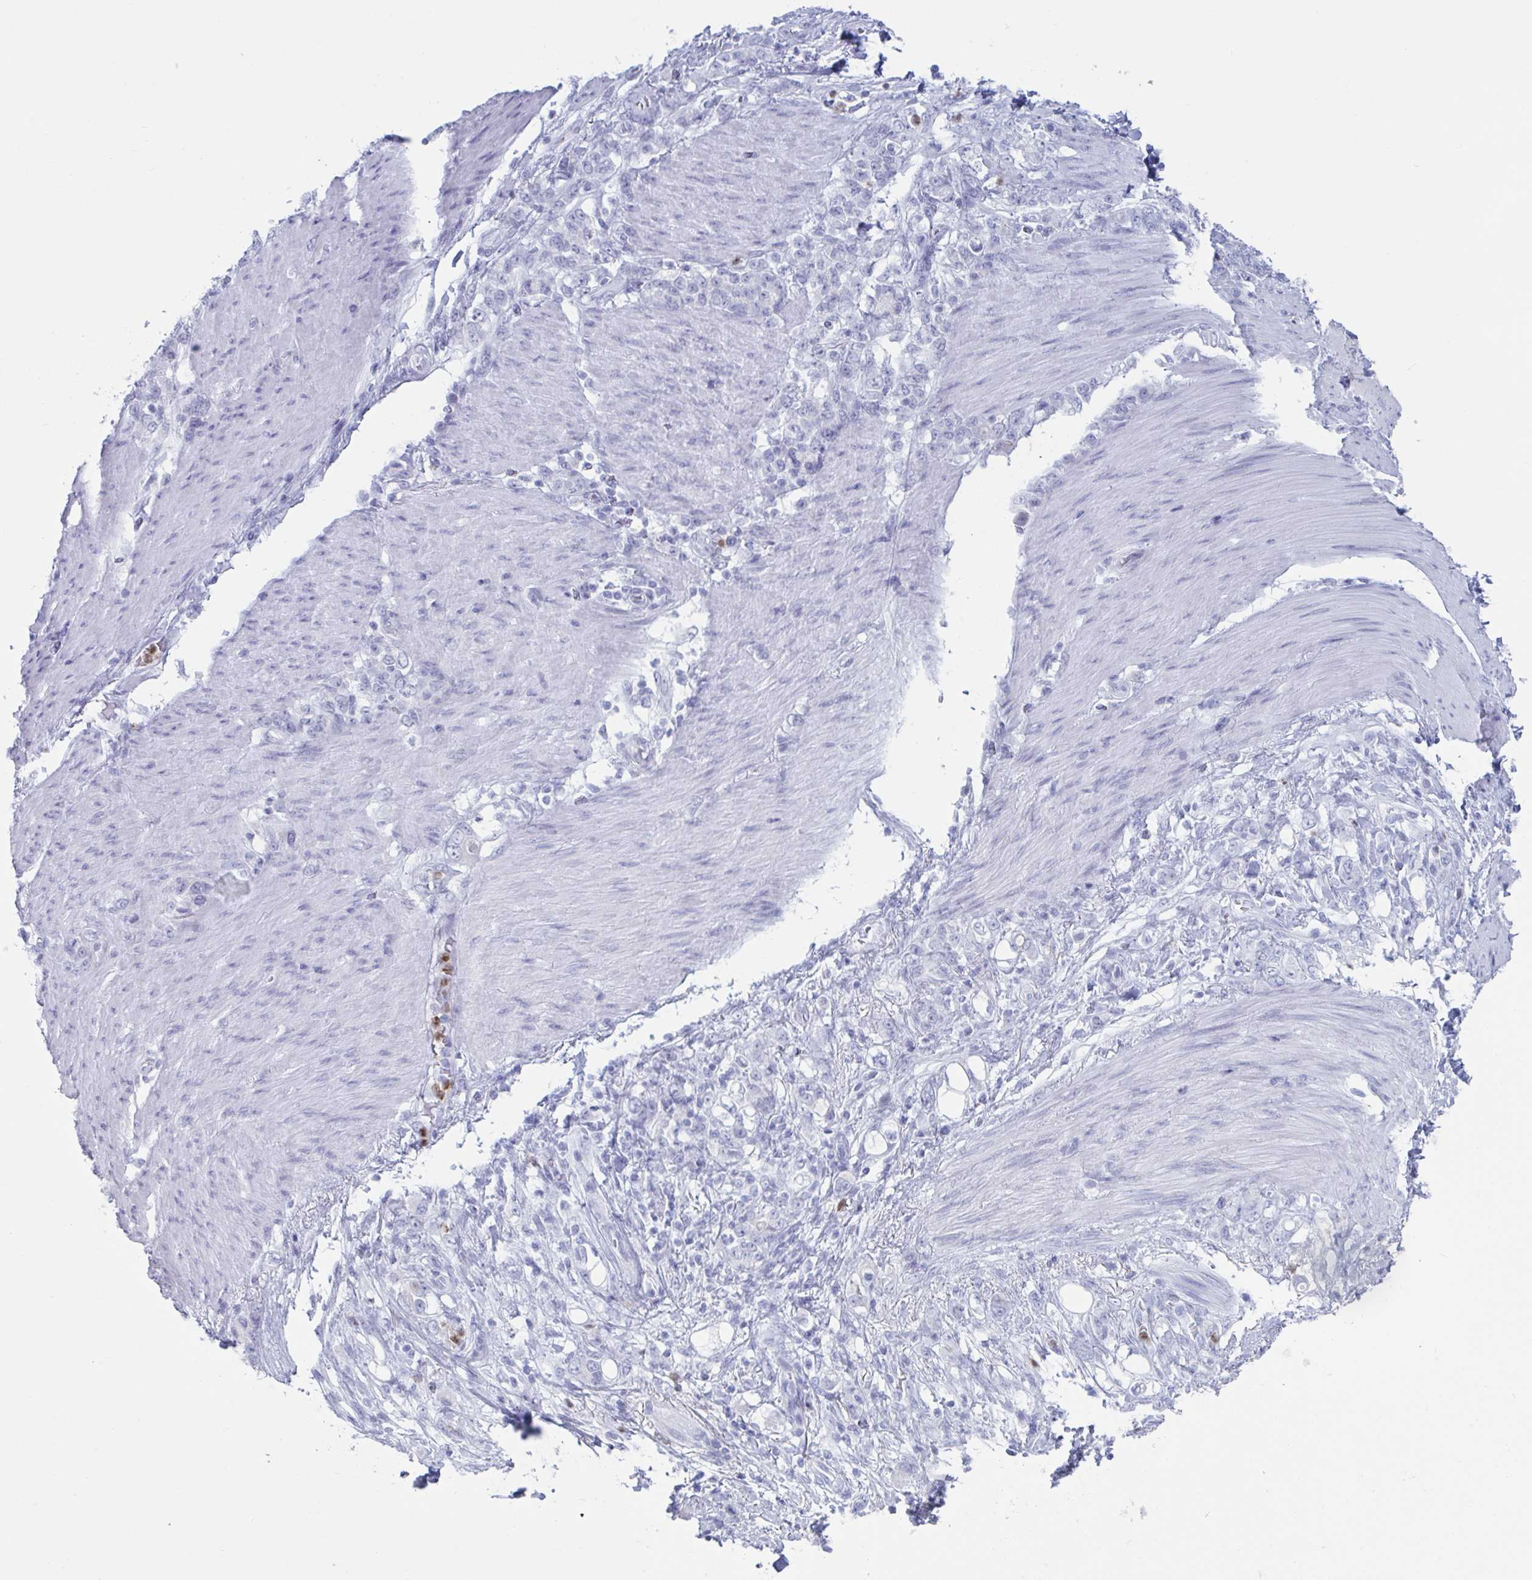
{"staining": {"intensity": "negative", "quantity": "none", "location": "none"}, "tissue": "stomach cancer", "cell_type": "Tumor cells", "image_type": "cancer", "snomed": [{"axis": "morphology", "description": "Adenocarcinoma, NOS"}, {"axis": "topography", "description": "Stomach"}], "caption": "DAB (3,3'-diaminobenzidine) immunohistochemical staining of stomach cancer (adenocarcinoma) demonstrates no significant expression in tumor cells. (DAB IHC with hematoxylin counter stain).", "gene": "CYP4F11", "patient": {"sex": "female", "age": 79}}